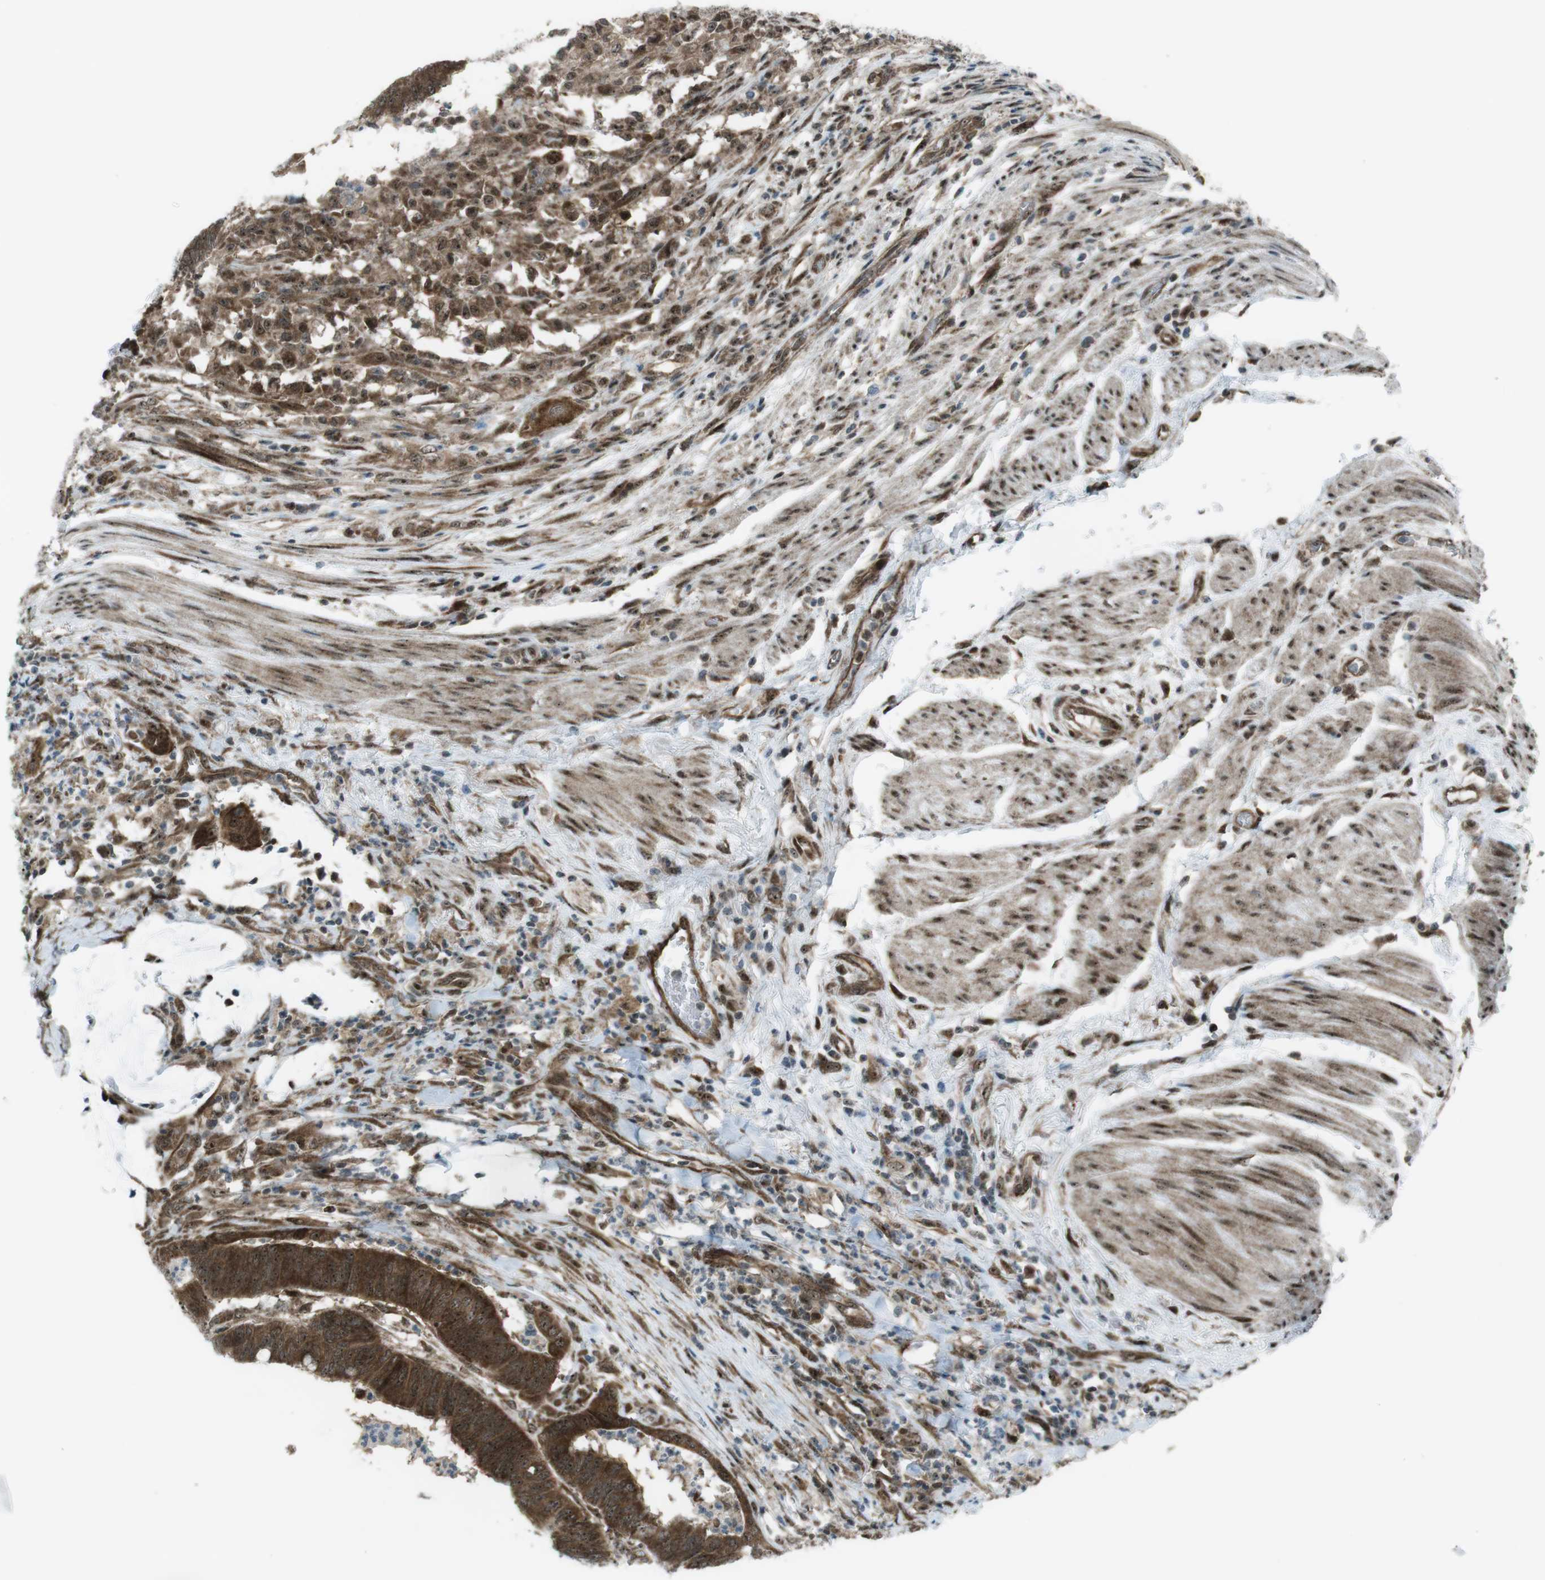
{"staining": {"intensity": "moderate", "quantity": ">75%", "location": "cytoplasmic/membranous,nuclear"}, "tissue": "colorectal cancer", "cell_type": "Tumor cells", "image_type": "cancer", "snomed": [{"axis": "morphology", "description": "Normal tissue, NOS"}, {"axis": "morphology", "description": "Adenocarcinoma, NOS"}, {"axis": "topography", "description": "Rectum"}, {"axis": "topography", "description": "Peripheral nerve tissue"}], "caption": "Colorectal adenocarcinoma was stained to show a protein in brown. There is medium levels of moderate cytoplasmic/membranous and nuclear expression in about >75% of tumor cells. Using DAB (brown) and hematoxylin (blue) stains, captured at high magnification using brightfield microscopy.", "gene": "CSNK1D", "patient": {"sex": "male", "age": 92}}